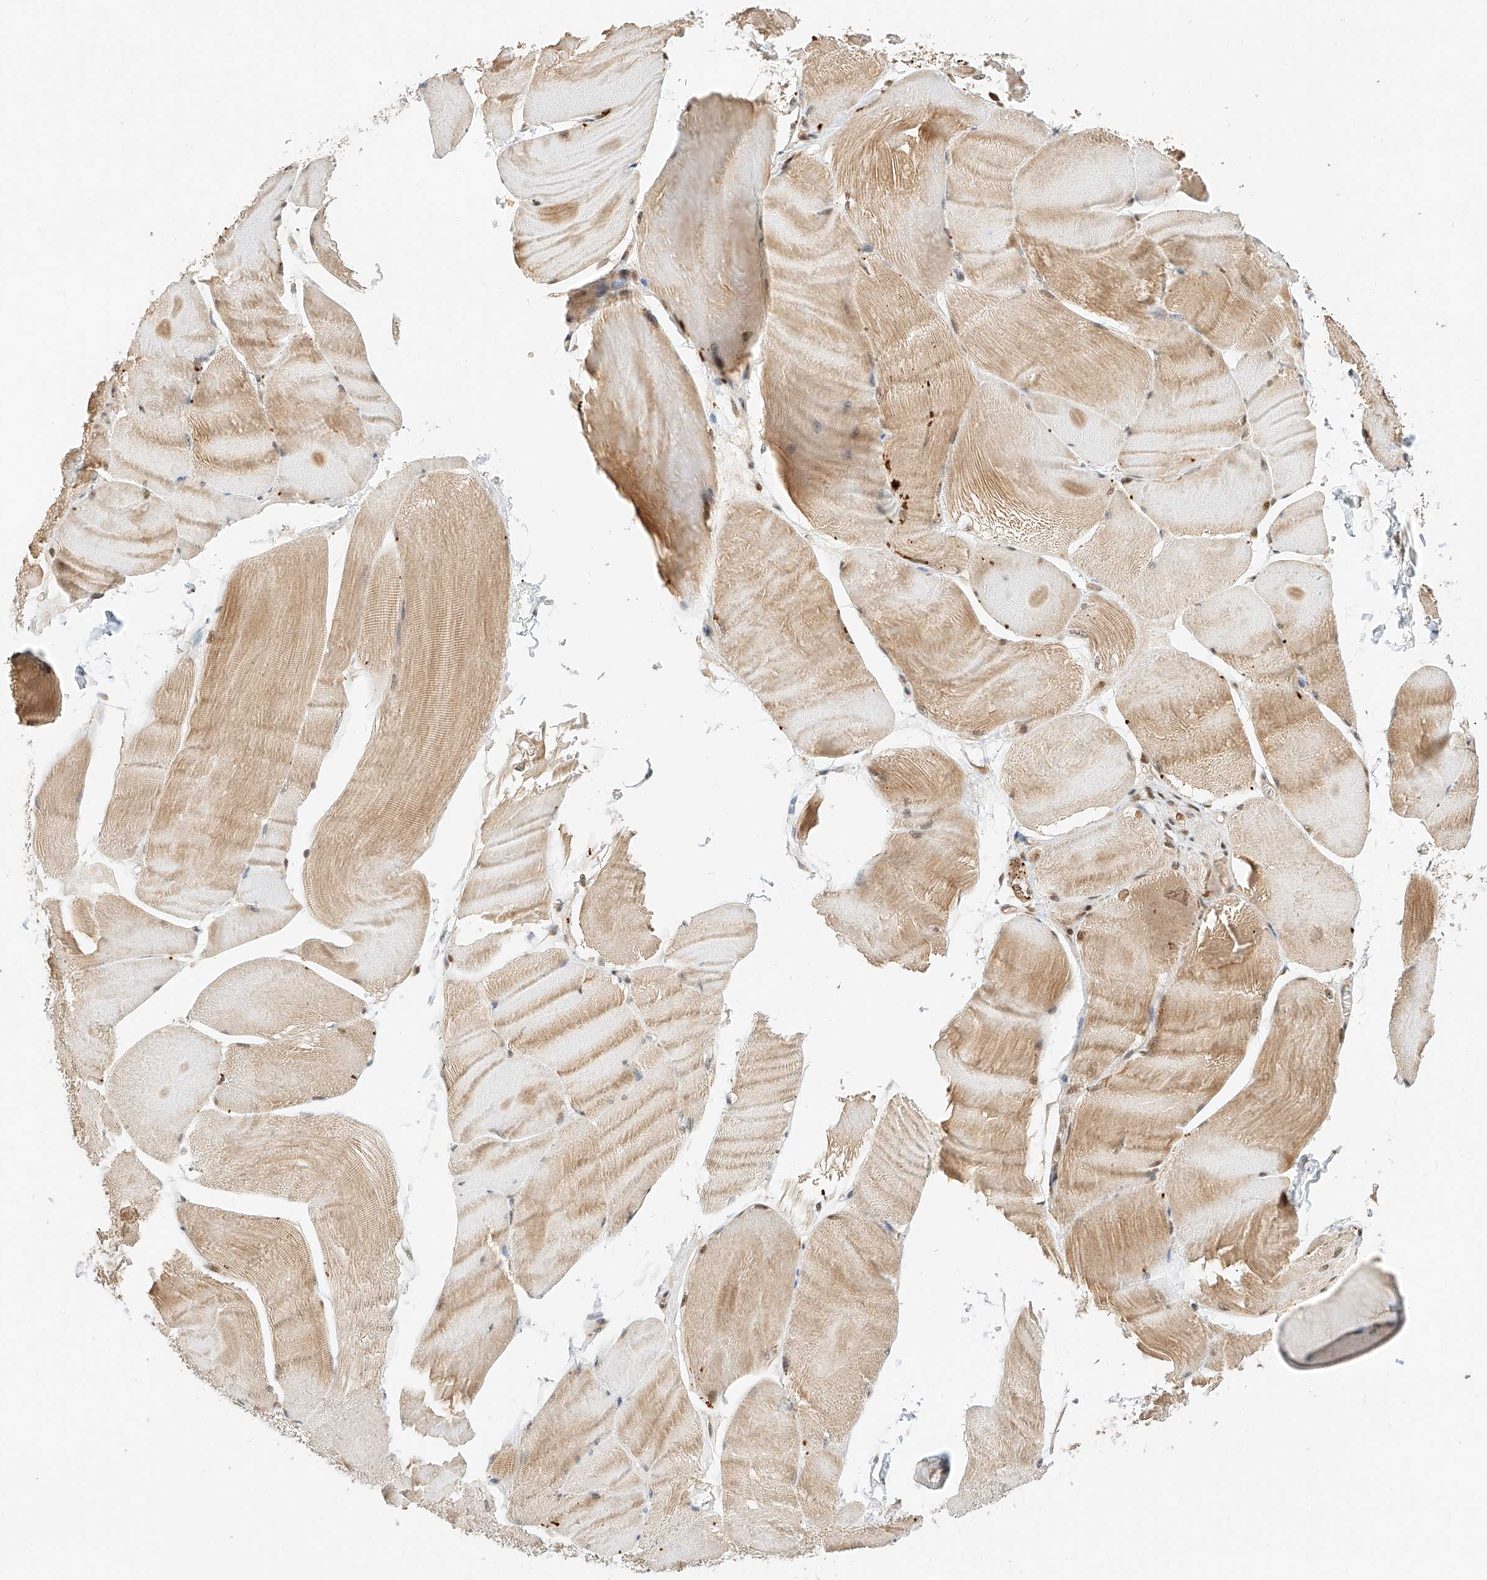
{"staining": {"intensity": "moderate", "quantity": ">75%", "location": "cytoplasmic/membranous"}, "tissue": "skeletal muscle", "cell_type": "Myocytes", "image_type": "normal", "snomed": [{"axis": "morphology", "description": "Normal tissue, NOS"}, {"axis": "morphology", "description": "Basal cell carcinoma"}, {"axis": "topography", "description": "Skeletal muscle"}], "caption": "Immunohistochemical staining of benign human skeletal muscle reveals moderate cytoplasmic/membranous protein expression in about >75% of myocytes. (Brightfield microscopy of DAB IHC at high magnification).", "gene": "EIF4H", "patient": {"sex": "female", "age": 64}}